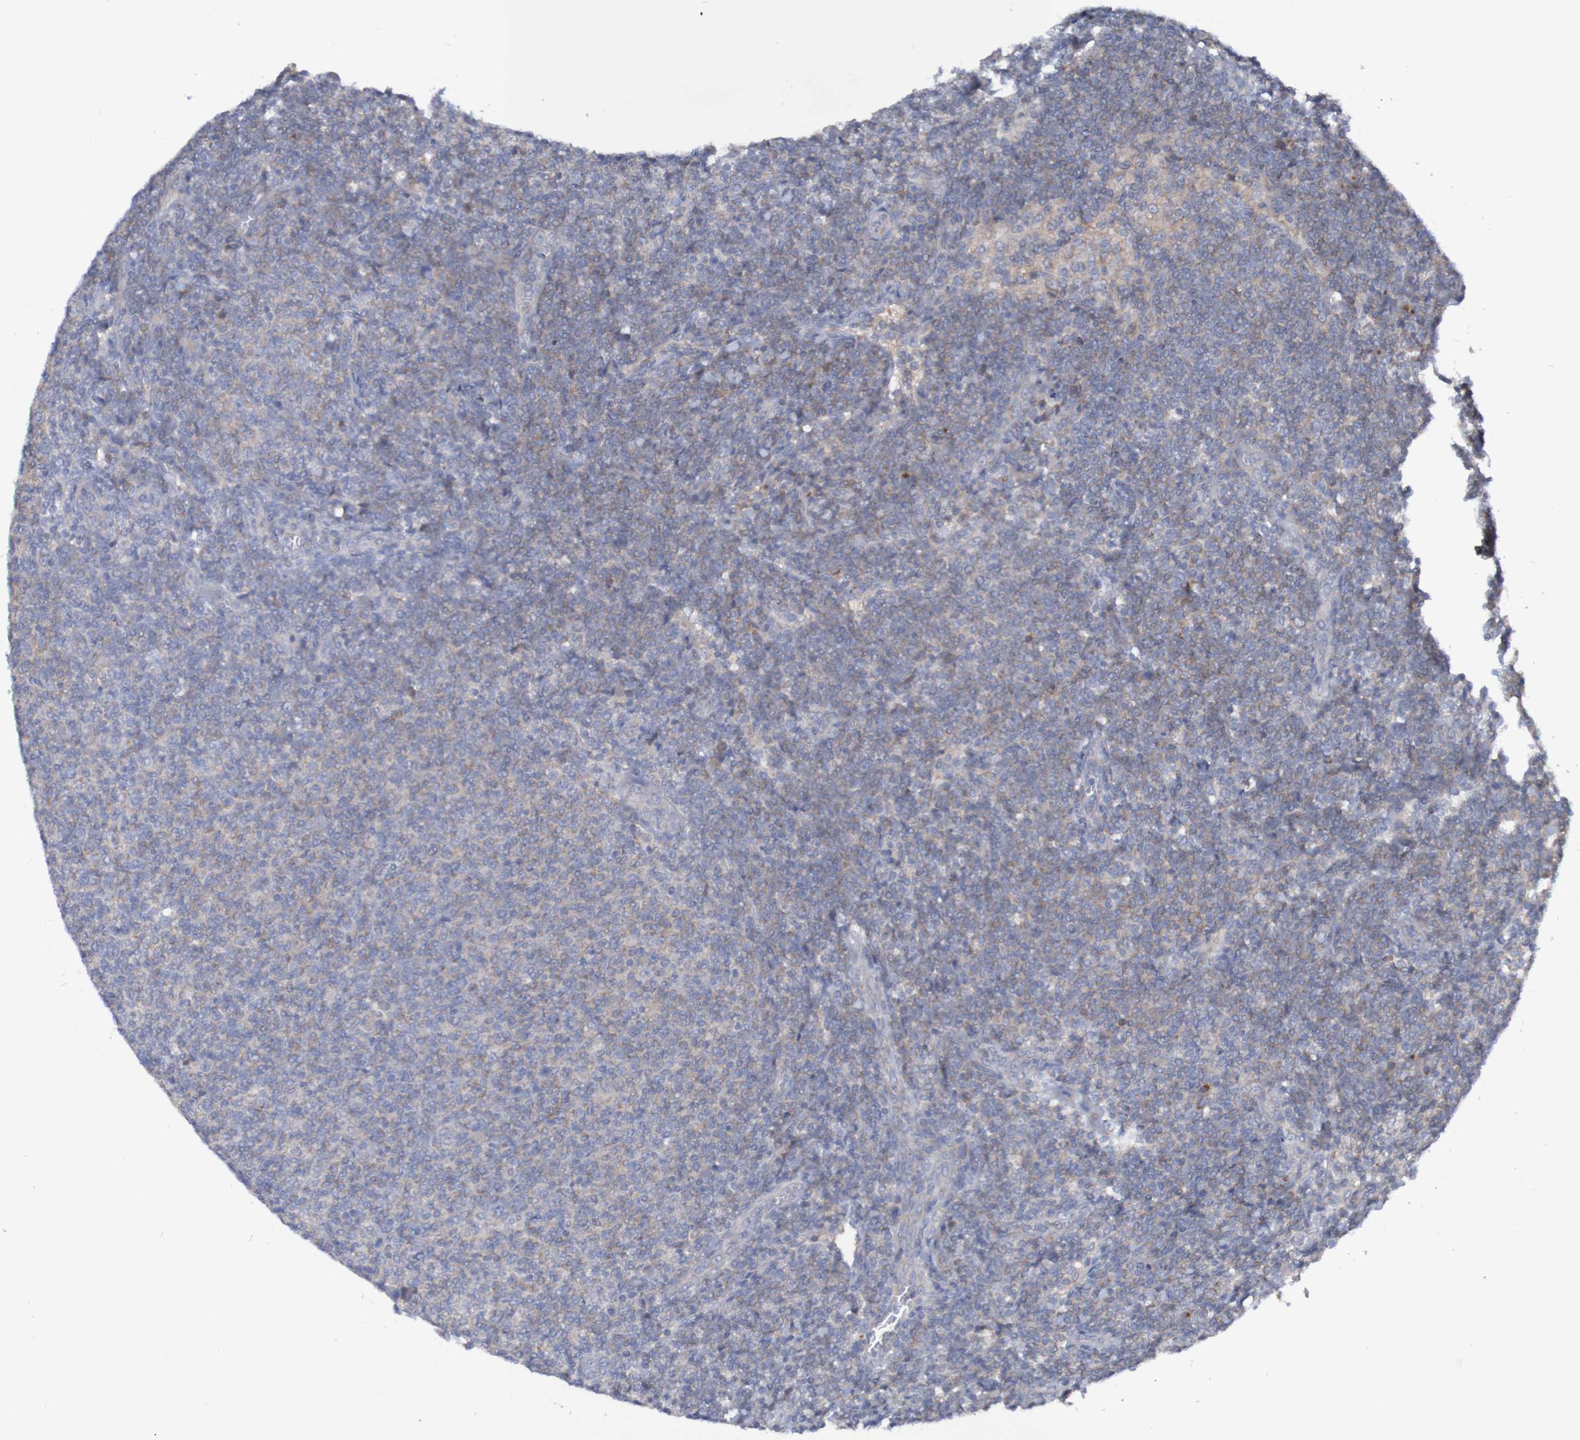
{"staining": {"intensity": "weak", "quantity": ">75%", "location": "cytoplasmic/membranous"}, "tissue": "lymphoma", "cell_type": "Tumor cells", "image_type": "cancer", "snomed": [{"axis": "morphology", "description": "Malignant lymphoma, non-Hodgkin's type, Low grade"}, {"axis": "topography", "description": "Lymph node"}], "caption": "Lymphoma tissue reveals weak cytoplasmic/membranous expression in approximately >75% of tumor cells (Stains: DAB in brown, nuclei in blue, Microscopy: brightfield microscopy at high magnification).", "gene": "LMBRD2", "patient": {"sex": "male", "age": 66}}